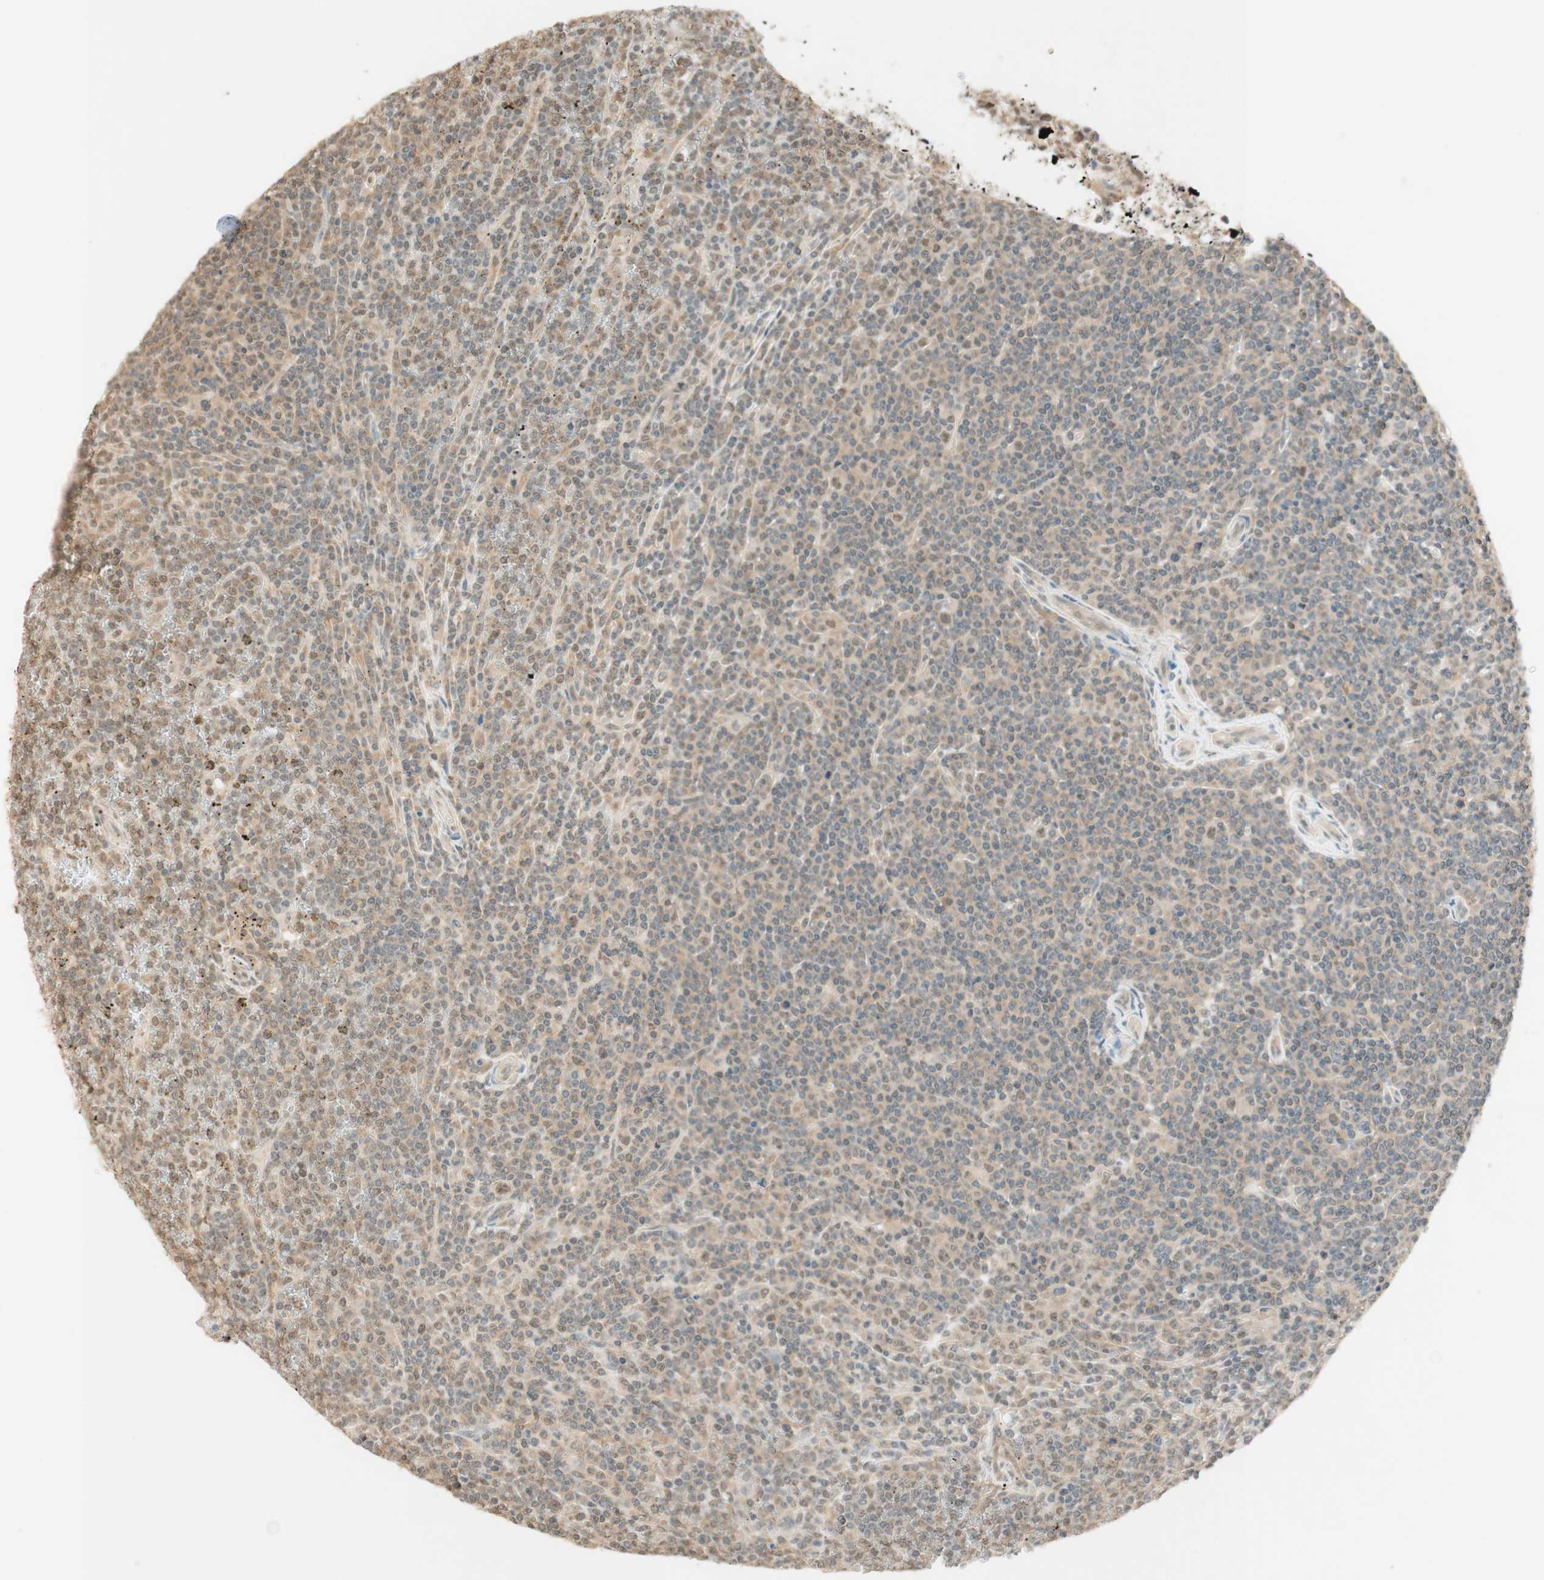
{"staining": {"intensity": "weak", "quantity": "25%-75%", "location": "cytoplasmic/membranous"}, "tissue": "lymphoma", "cell_type": "Tumor cells", "image_type": "cancer", "snomed": [{"axis": "morphology", "description": "Malignant lymphoma, non-Hodgkin's type, Low grade"}, {"axis": "topography", "description": "Spleen"}], "caption": "This is a photomicrograph of IHC staining of low-grade malignant lymphoma, non-Hodgkin's type, which shows weak positivity in the cytoplasmic/membranous of tumor cells.", "gene": "SPINT2", "patient": {"sex": "female", "age": 19}}